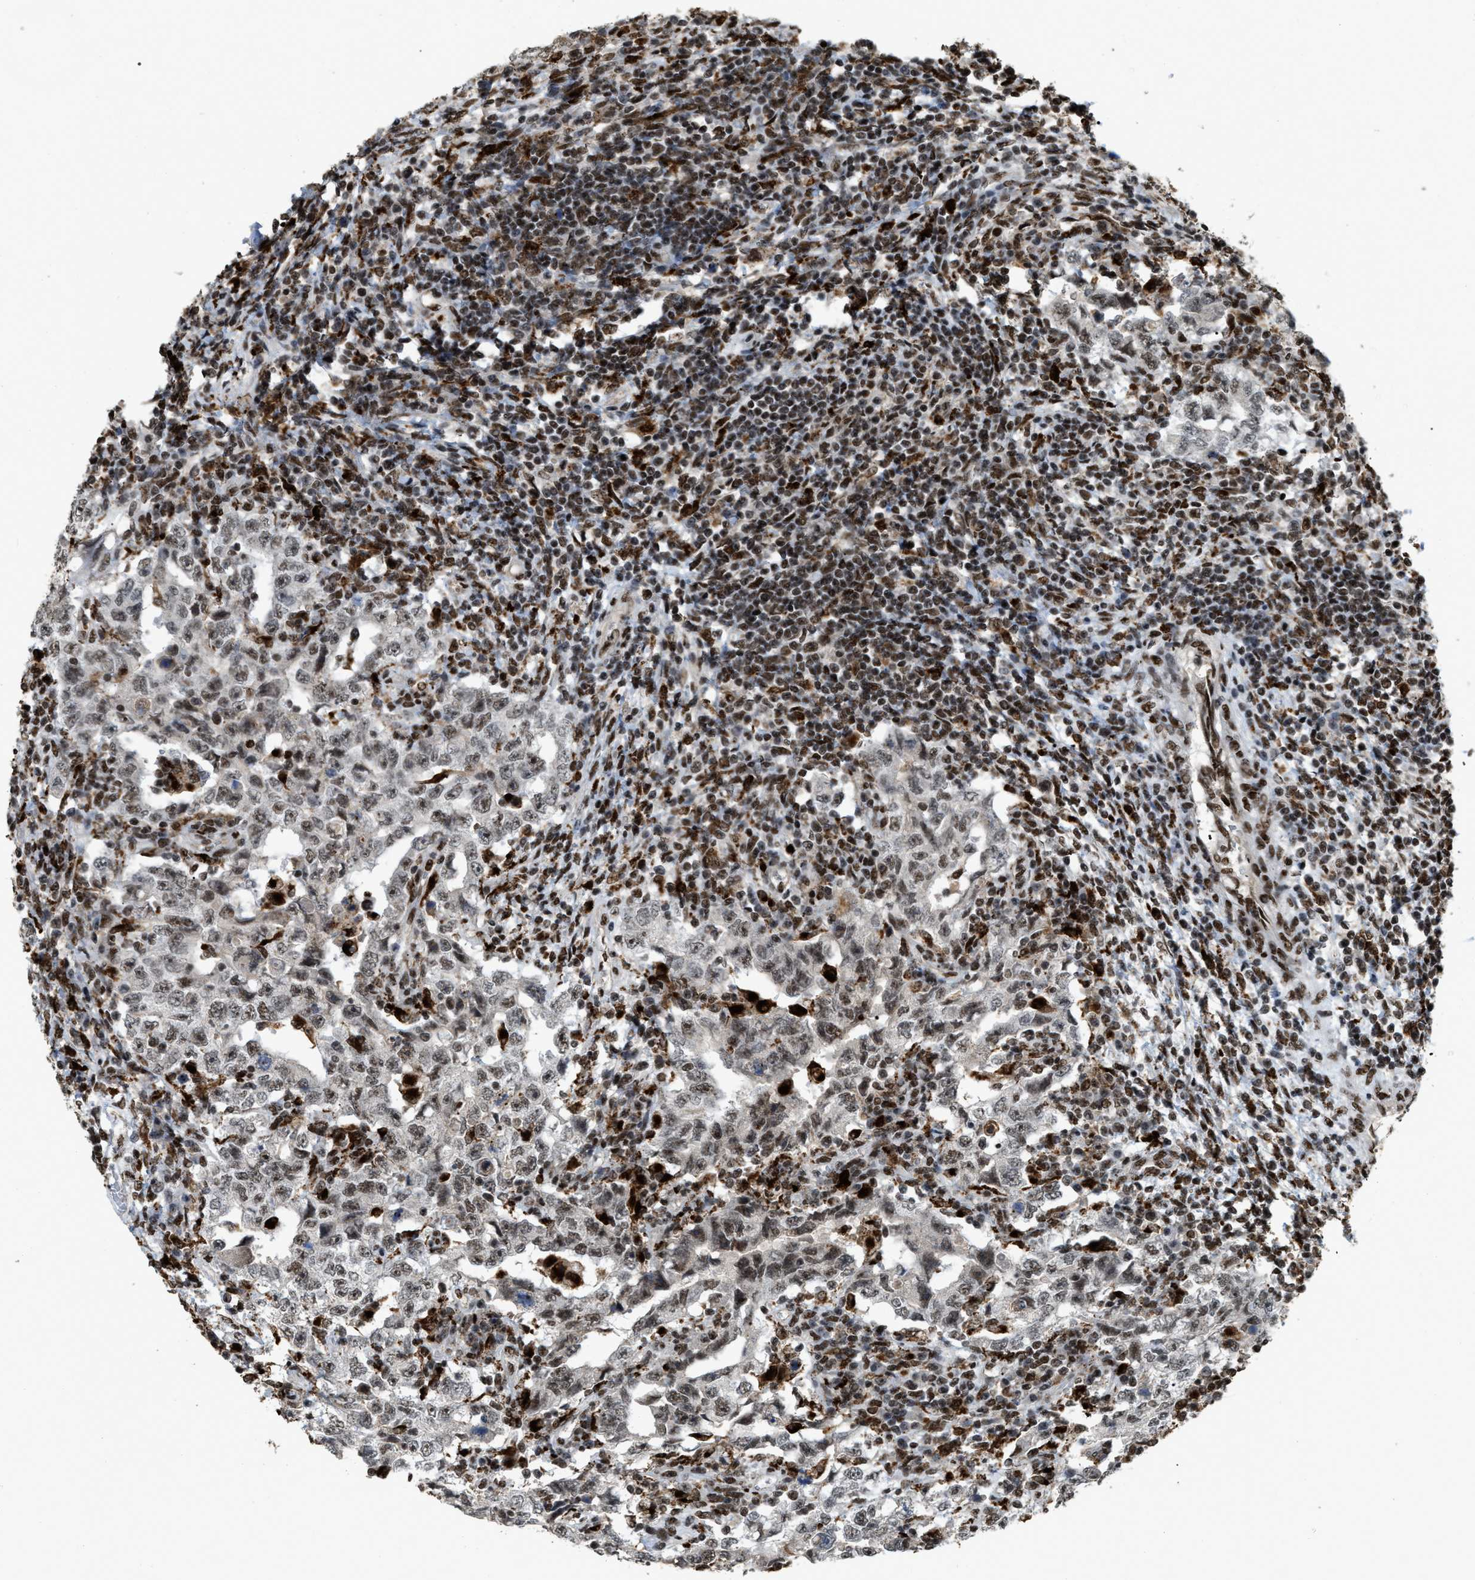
{"staining": {"intensity": "weak", "quantity": ">75%", "location": "nuclear"}, "tissue": "testis cancer", "cell_type": "Tumor cells", "image_type": "cancer", "snomed": [{"axis": "morphology", "description": "Carcinoma, Embryonal, NOS"}, {"axis": "topography", "description": "Testis"}], "caption": "Brown immunohistochemical staining in embryonal carcinoma (testis) exhibits weak nuclear staining in about >75% of tumor cells.", "gene": "NUMA1", "patient": {"sex": "male", "age": 26}}